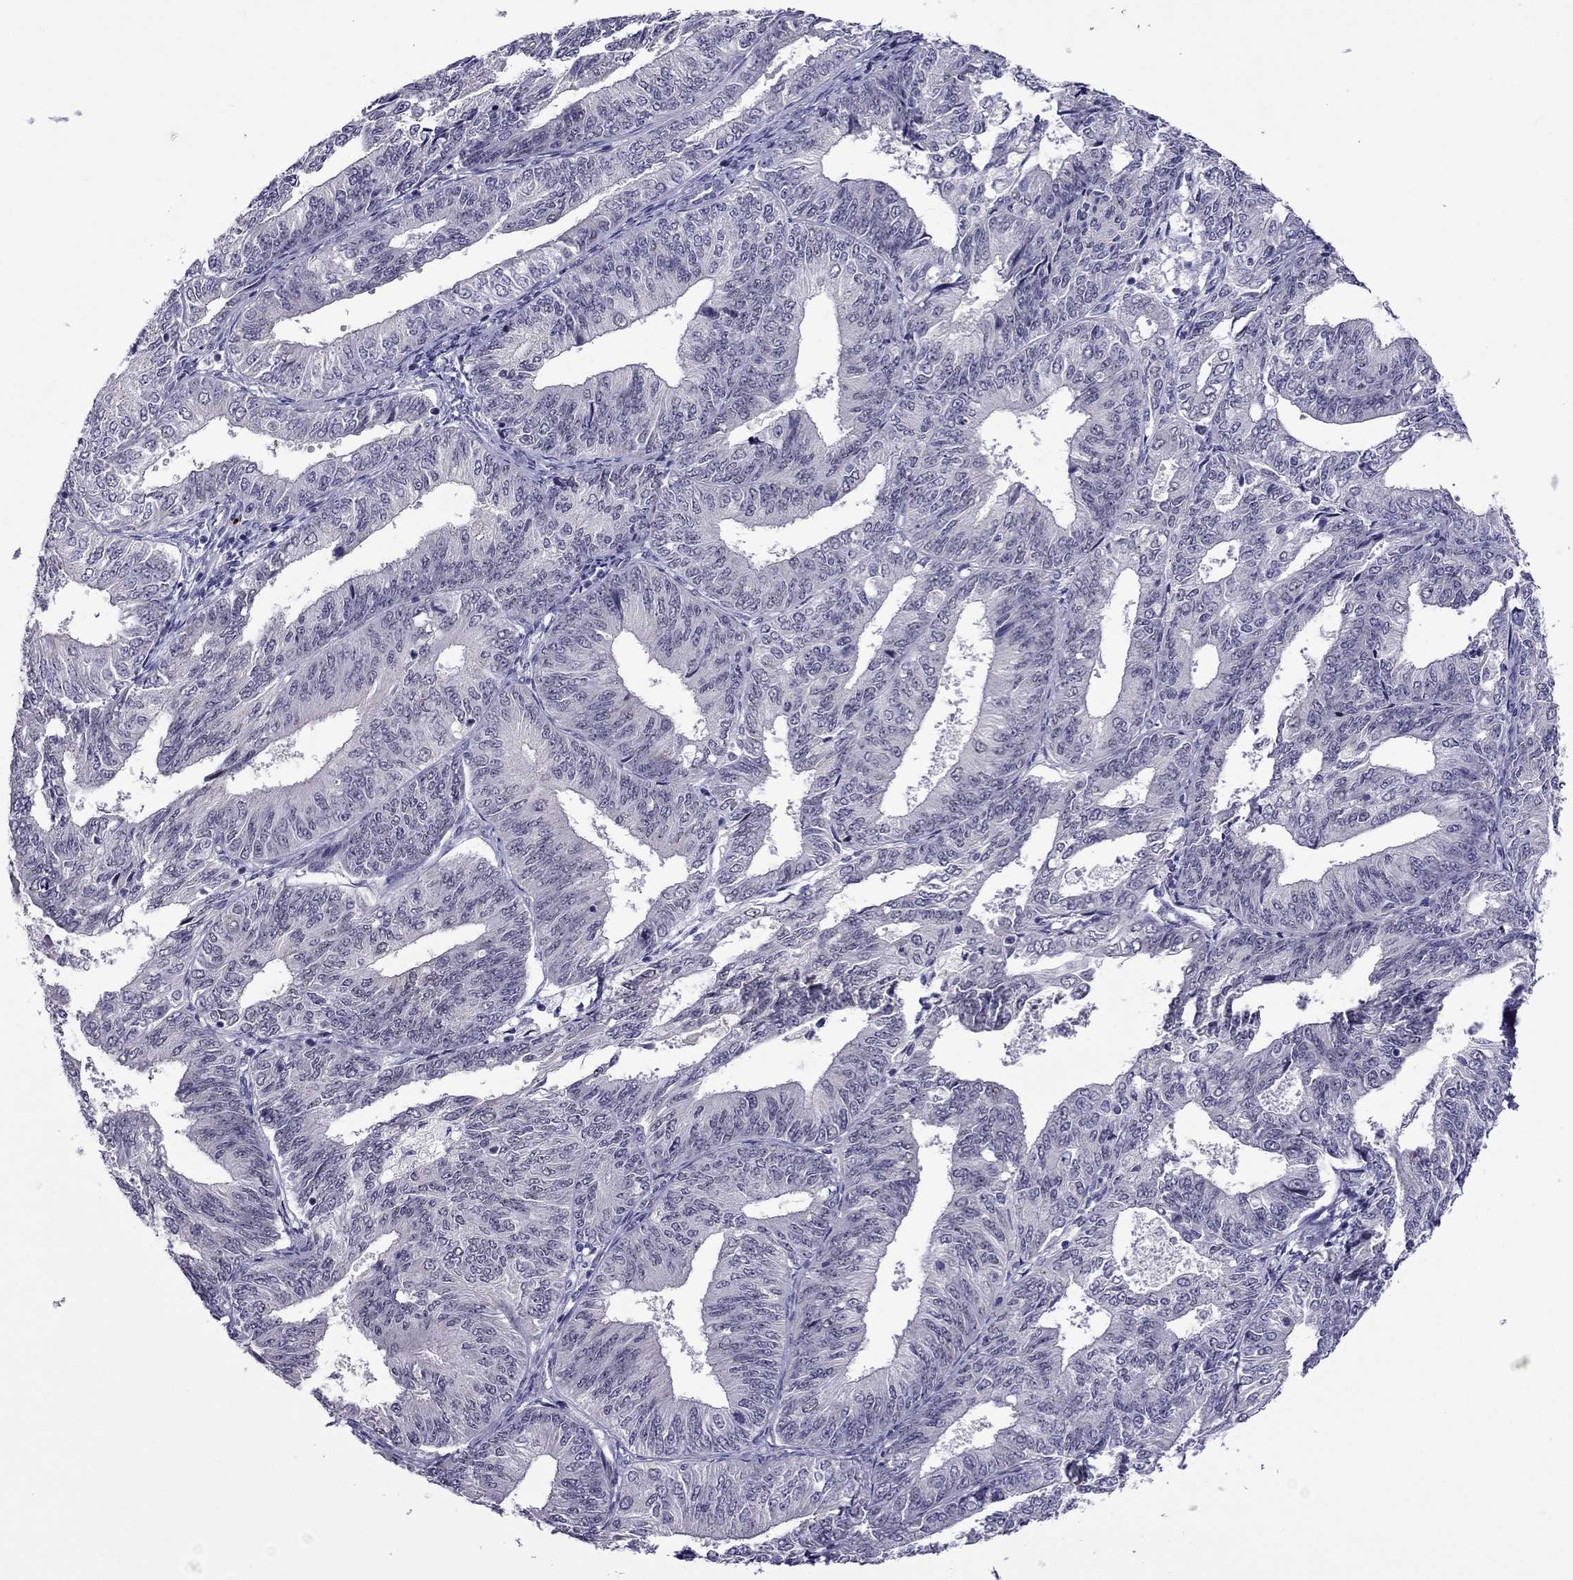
{"staining": {"intensity": "negative", "quantity": "none", "location": "none"}, "tissue": "endometrial cancer", "cell_type": "Tumor cells", "image_type": "cancer", "snomed": [{"axis": "morphology", "description": "Adenocarcinoma, NOS"}, {"axis": "topography", "description": "Endometrium"}], "caption": "This histopathology image is of endometrial cancer (adenocarcinoma) stained with IHC to label a protein in brown with the nuclei are counter-stained blue. There is no expression in tumor cells.", "gene": "MYBPH", "patient": {"sex": "female", "age": 58}}